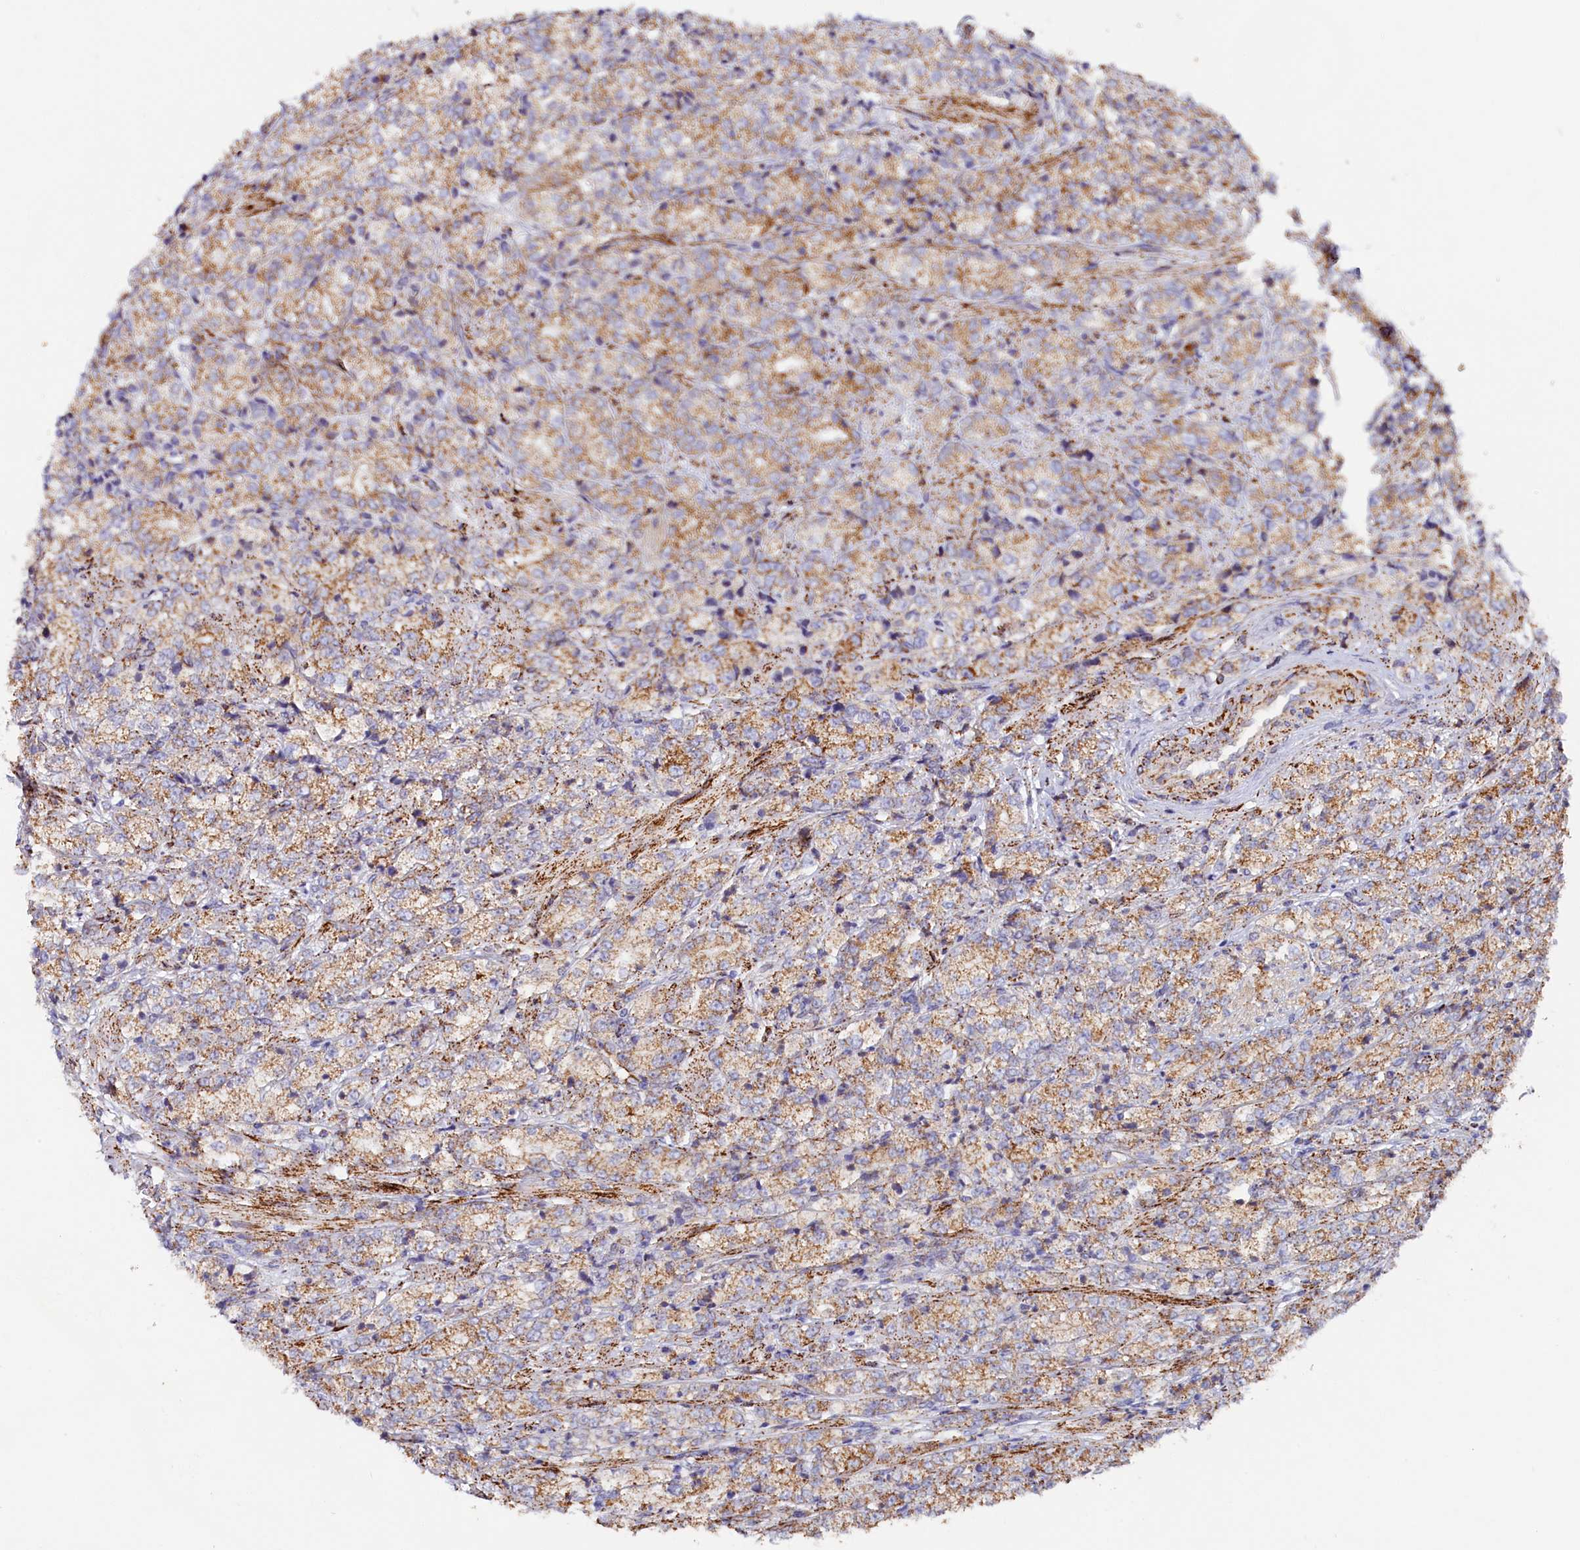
{"staining": {"intensity": "strong", "quantity": ">75%", "location": "cytoplasmic/membranous"}, "tissue": "prostate cancer", "cell_type": "Tumor cells", "image_type": "cancer", "snomed": [{"axis": "morphology", "description": "Adenocarcinoma, High grade"}, {"axis": "topography", "description": "Prostate"}], "caption": "This is an image of IHC staining of high-grade adenocarcinoma (prostate), which shows strong expression in the cytoplasmic/membranous of tumor cells.", "gene": "AKTIP", "patient": {"sex": "male", "age": 69}}